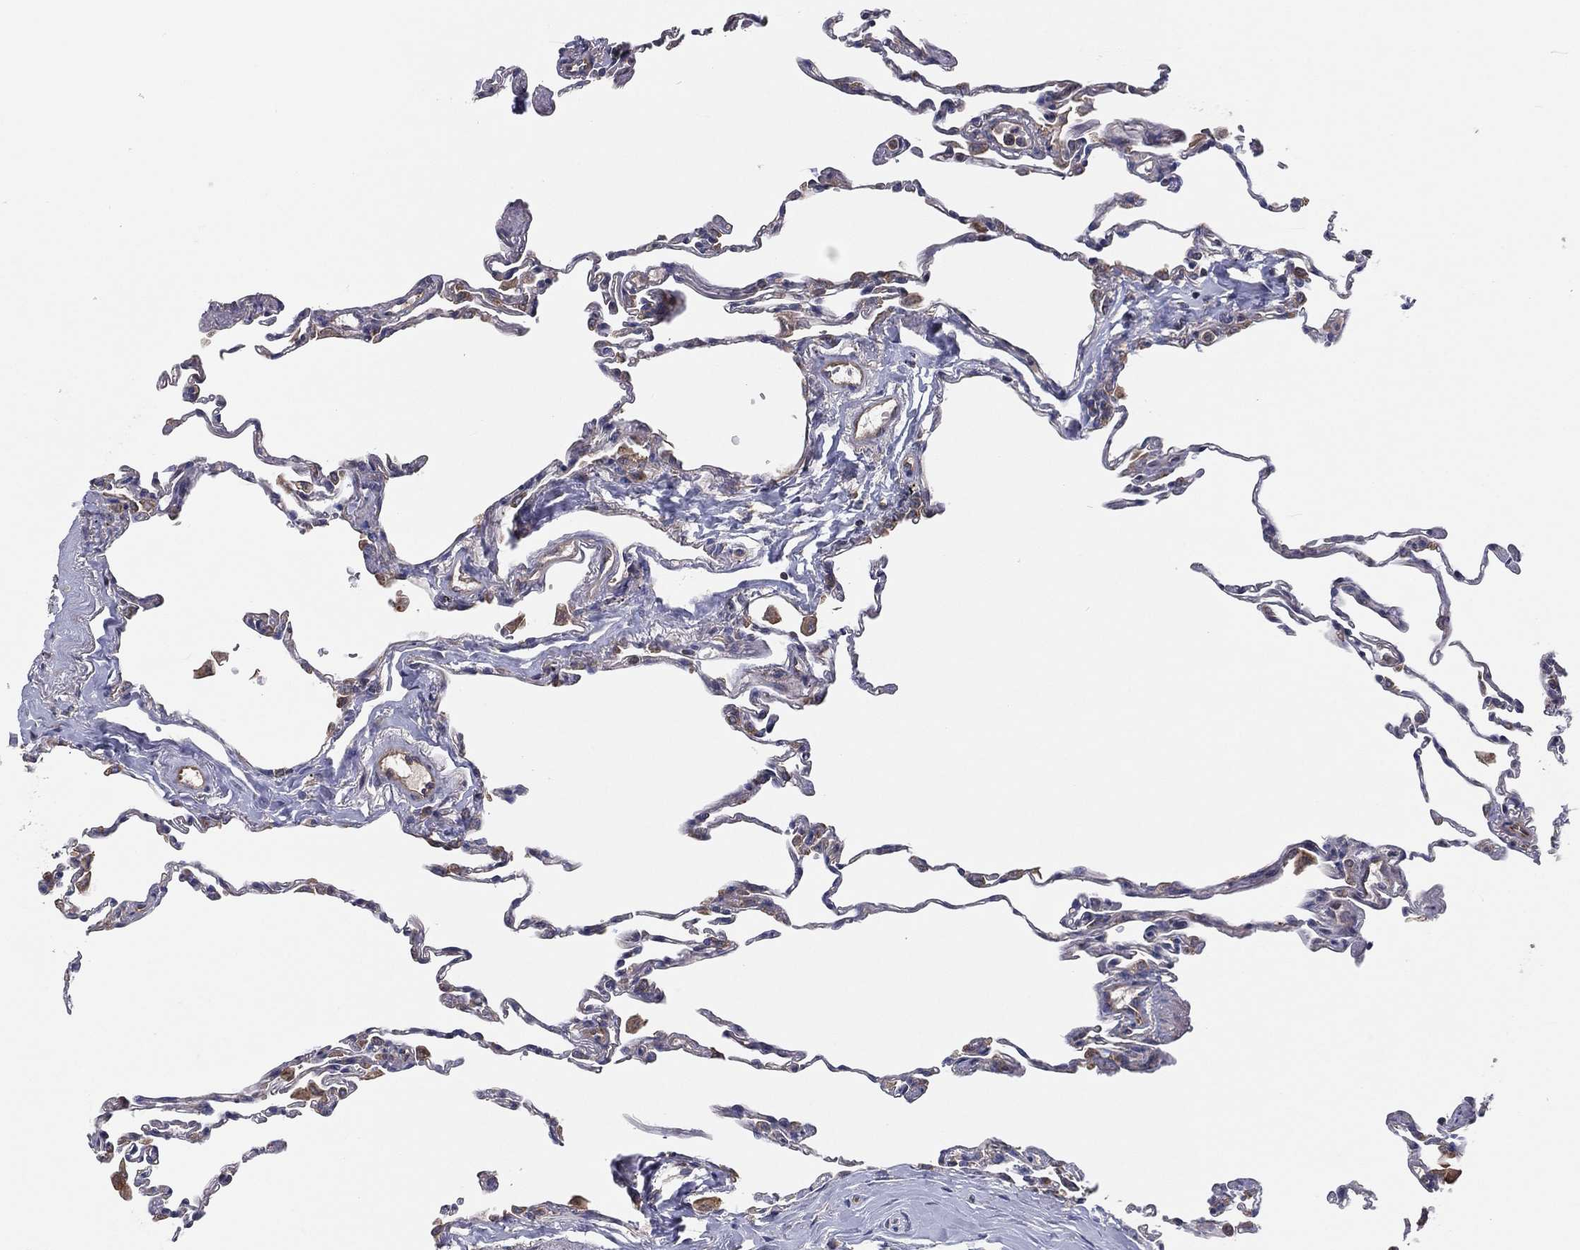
{"staining": {"intensity": "moderate", "quantity": "<25%", "location": "cytoplasmic/membranous"}, "tissue": "lung", "cell_type": "Alveolar cells", "image_type": "normal", "snomed": [{"axis": "morphology", "description": "Normal tissue, NOS"}, {"axis": "topography", "description": "Lung"}], "caption": "This is a photomicrograph of immunohistochemistry (IHC) staining of benign lung, which shows moderate expression in the cytoplasmic/membranous of alveolar cells.", "gene": "EIF2B5", "patient": {"sex": "female", "age": 57}}